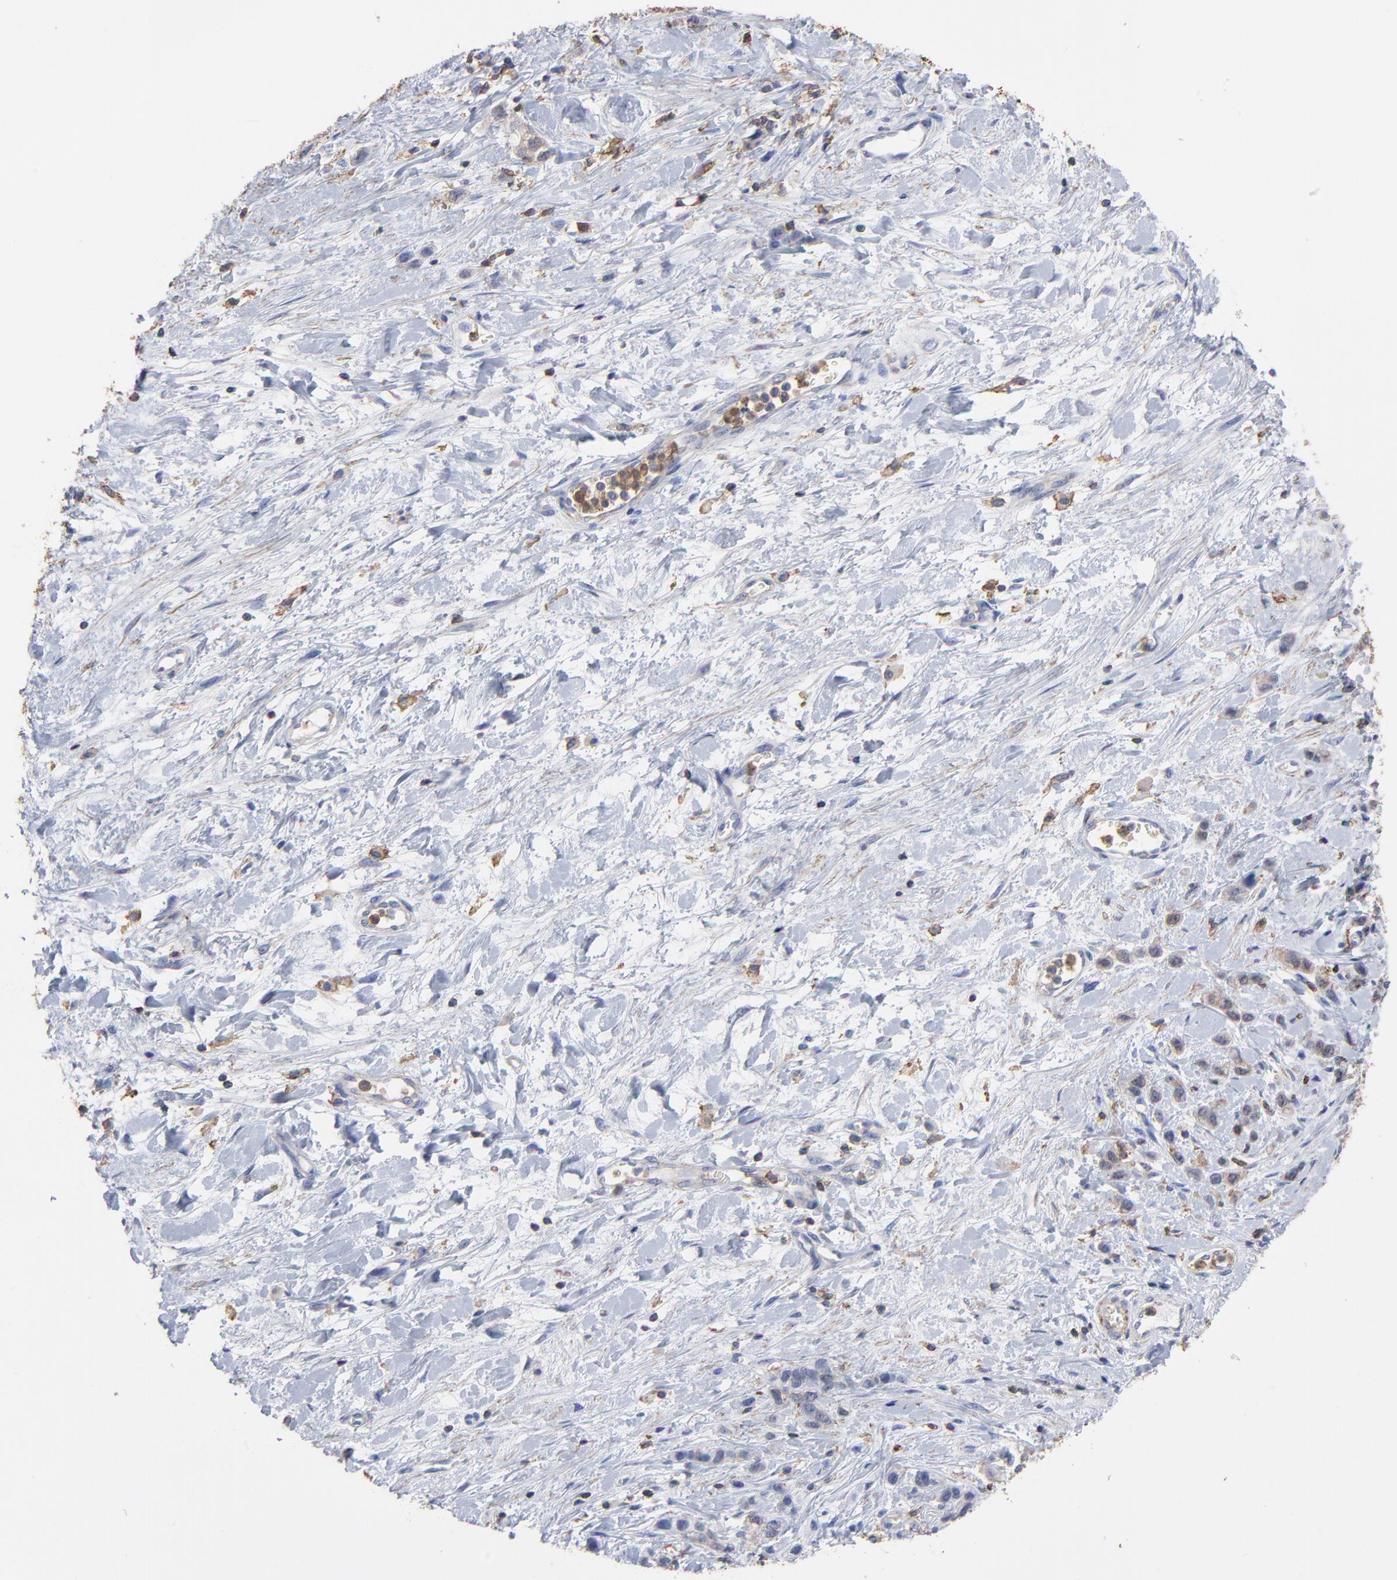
{"staining": {"intensity": "moderate", "quantity": "25%-75%", "location": "cytoplasmic/membranous"}, "tissue": "stomach cancer", "cell_type": "Tumor cells", "image_type": "cancer", "snomed": [{"axis": "morphology", "description": "Normal tissue, NOS"}, {"axis": "morphology", "description": "Adenocarcinoma, NOS"}, {"axis": "morphology", "description": "Adenocarcinoma, High grade"}, {"axis": "topography", "description": "Stomach, upper"}, {"axis": "topography", "description": "Stomach"}], "caption": "There is medium levels of moderate cytoplasmic/membranous expression in tumor cells of stomach cancer (adenocarcinoma), as demonstrated by immunohistochemical staining (brown color).", "gene": "ASL", "patient": {"sex": "female", "age": 65}}